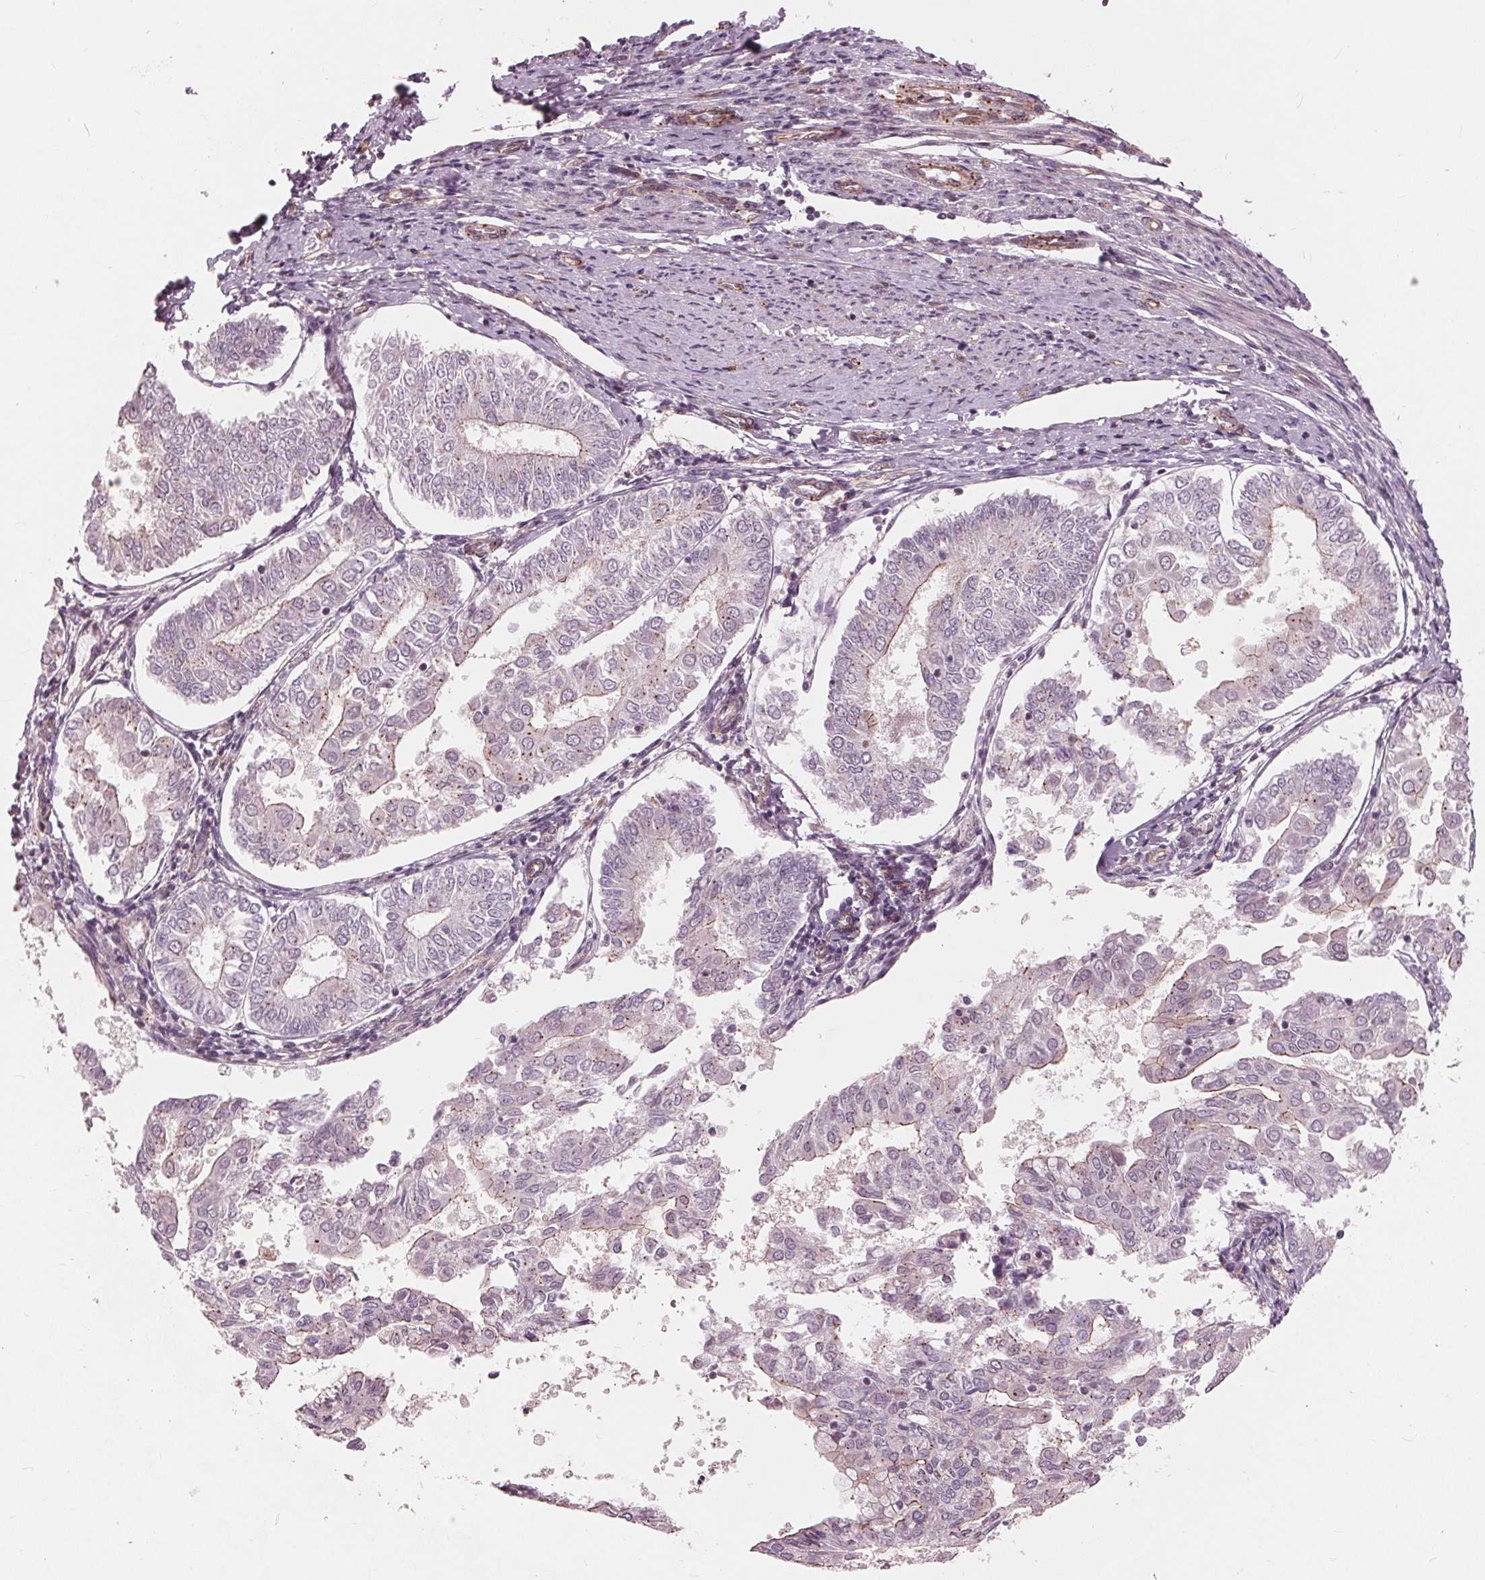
{"staining": {"intensity": "weak", "quantity": "<25%", "location": "cytoplasmic/membranous"}, "tissue": "endometrial cancer", "cell_type": "Tumor cells", "image_type": "cancer", "snomed": [{"axis": "morphology", "description": "Adenocarcinoma, NOS"}, {"axis": "topography", "description": "Endometrium"}], "caption": "Immunohistochemical staining of endometrial cancer reveals no significant positivity in tumor cells. (Stains: DAB (3,3'-diaminobenzidine) immunohistochemistry with hematoxylin counter stain, Microscopy: brightfield microscopy at high magnification).", "gene": "TXNIP", "patient": {"sex": "female", "age": 68}}